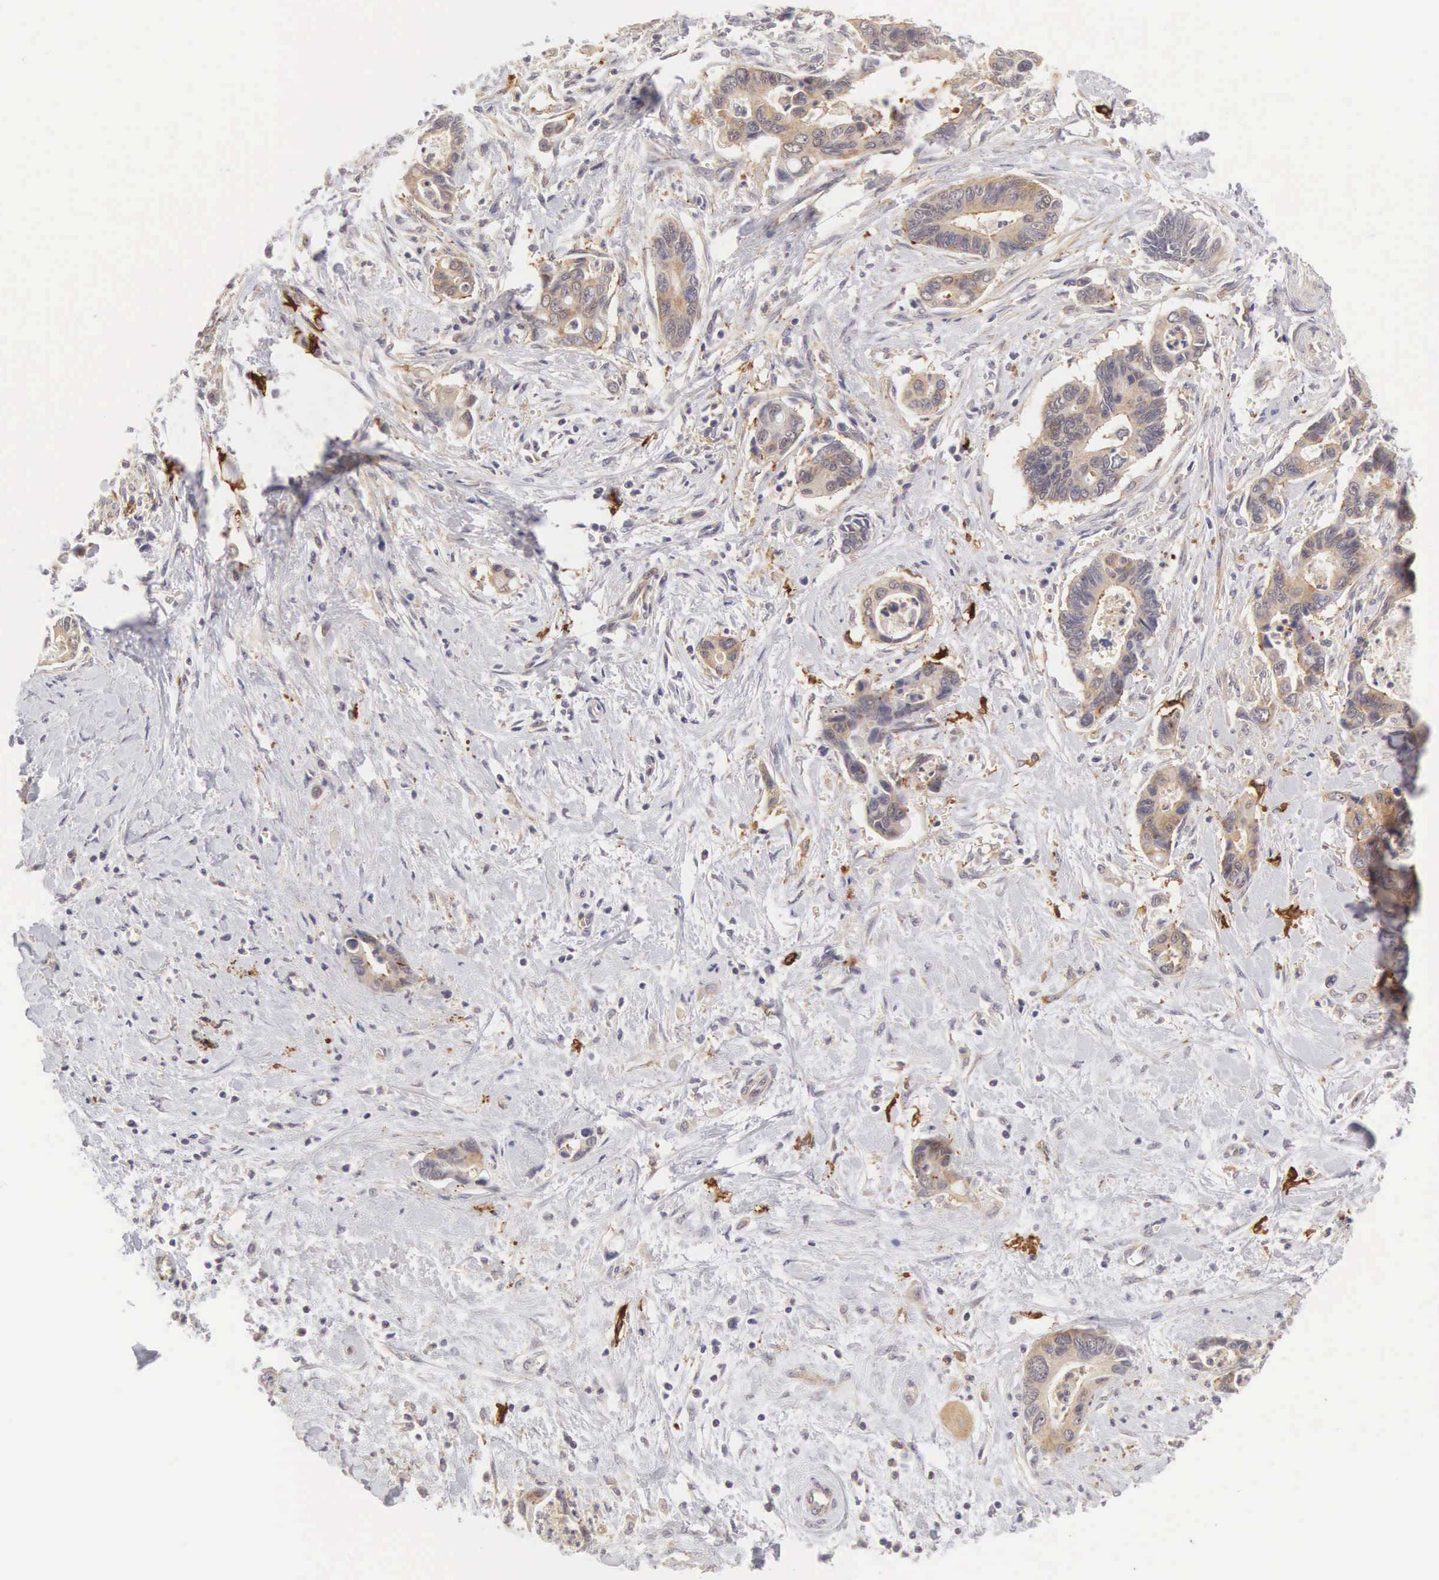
{"staining": {"intensity": "weak", "quantity": "25%-75%", "location": "cytoplasmic/membranous"}, "tissue": "pancreatic cancer", "cell_type": "Tumor cells", "image_type": "cancer", "snomed": [{"axis": "morphology", "description": "Adenocarcinoma, NOS"}, {"axis": "topography", "description": "Pancreas"}], "caption": "Brown immunohistochemical staining in human pancreatic cancer (adenocarcinoma) exhibits weak cytoplasmic/membranous staining in approximately 25%-75% of tumor cells.", "gene": "CD1A", "patient": {"sex": "female", "age": 70}}